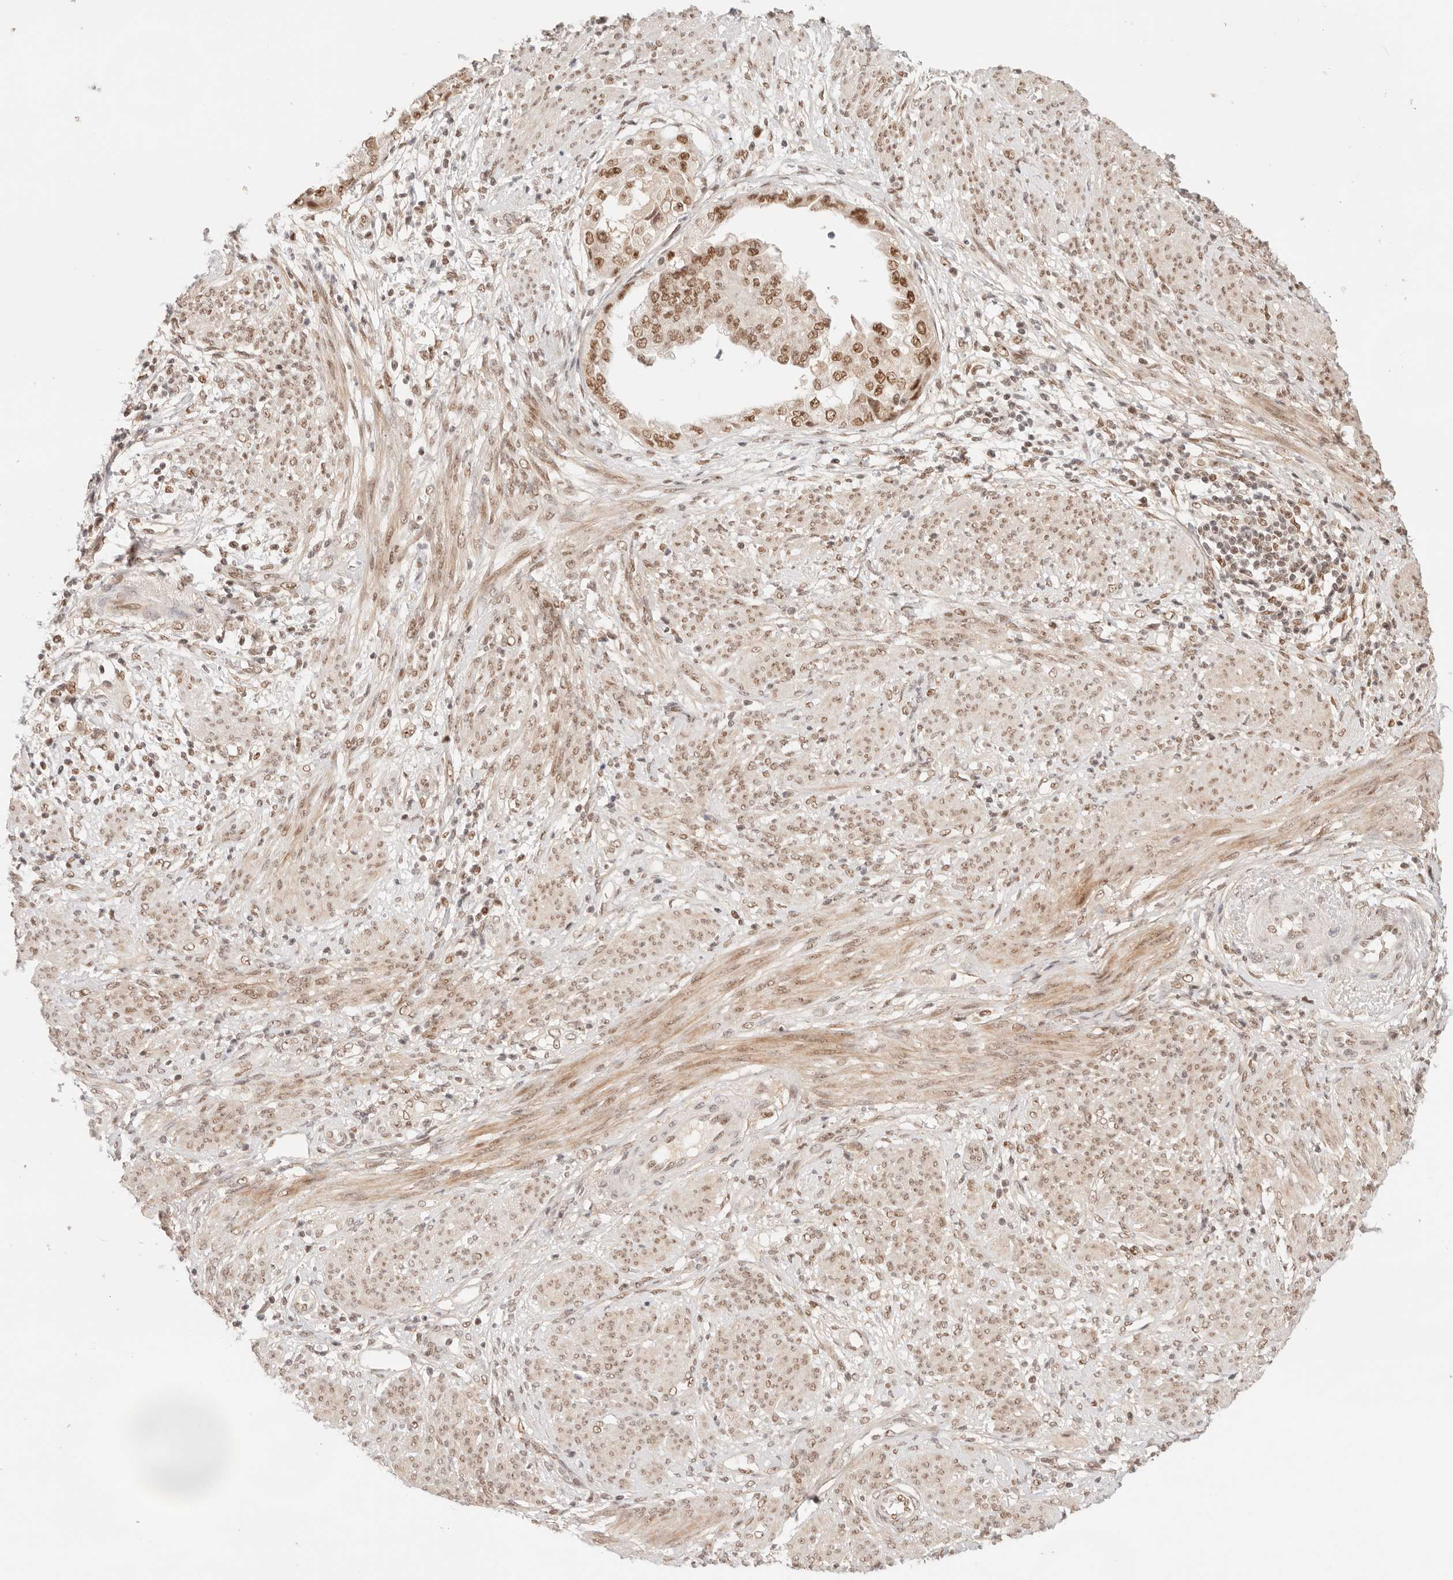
{"staining": {"intensity": "moderate", "quantity": ">75%", "location": "nuclear"}, "tissue": "endometrial cancer", "cell_type": "Tumor cells", "image_type": "cancer", "snomed": [{"axis": "morphology", "description": "Adenocarcinoma, NOS"}, {"axis": "topography", "description": "Endometrium"}], "caption": "Endometrial cancer (adenocarcinoma) stained with immunohistochemistry (IHC) exhibits moderate nuclear expression in approximately >75% of tumor cells. The staining was performed using DAB to visualize the protein expression in brown, while the nuclei were stained in blue with hematoxylin (Magnification: 20x).", "gene": "GTF2E2", "patient": {"sex": "female", "age": 85}}